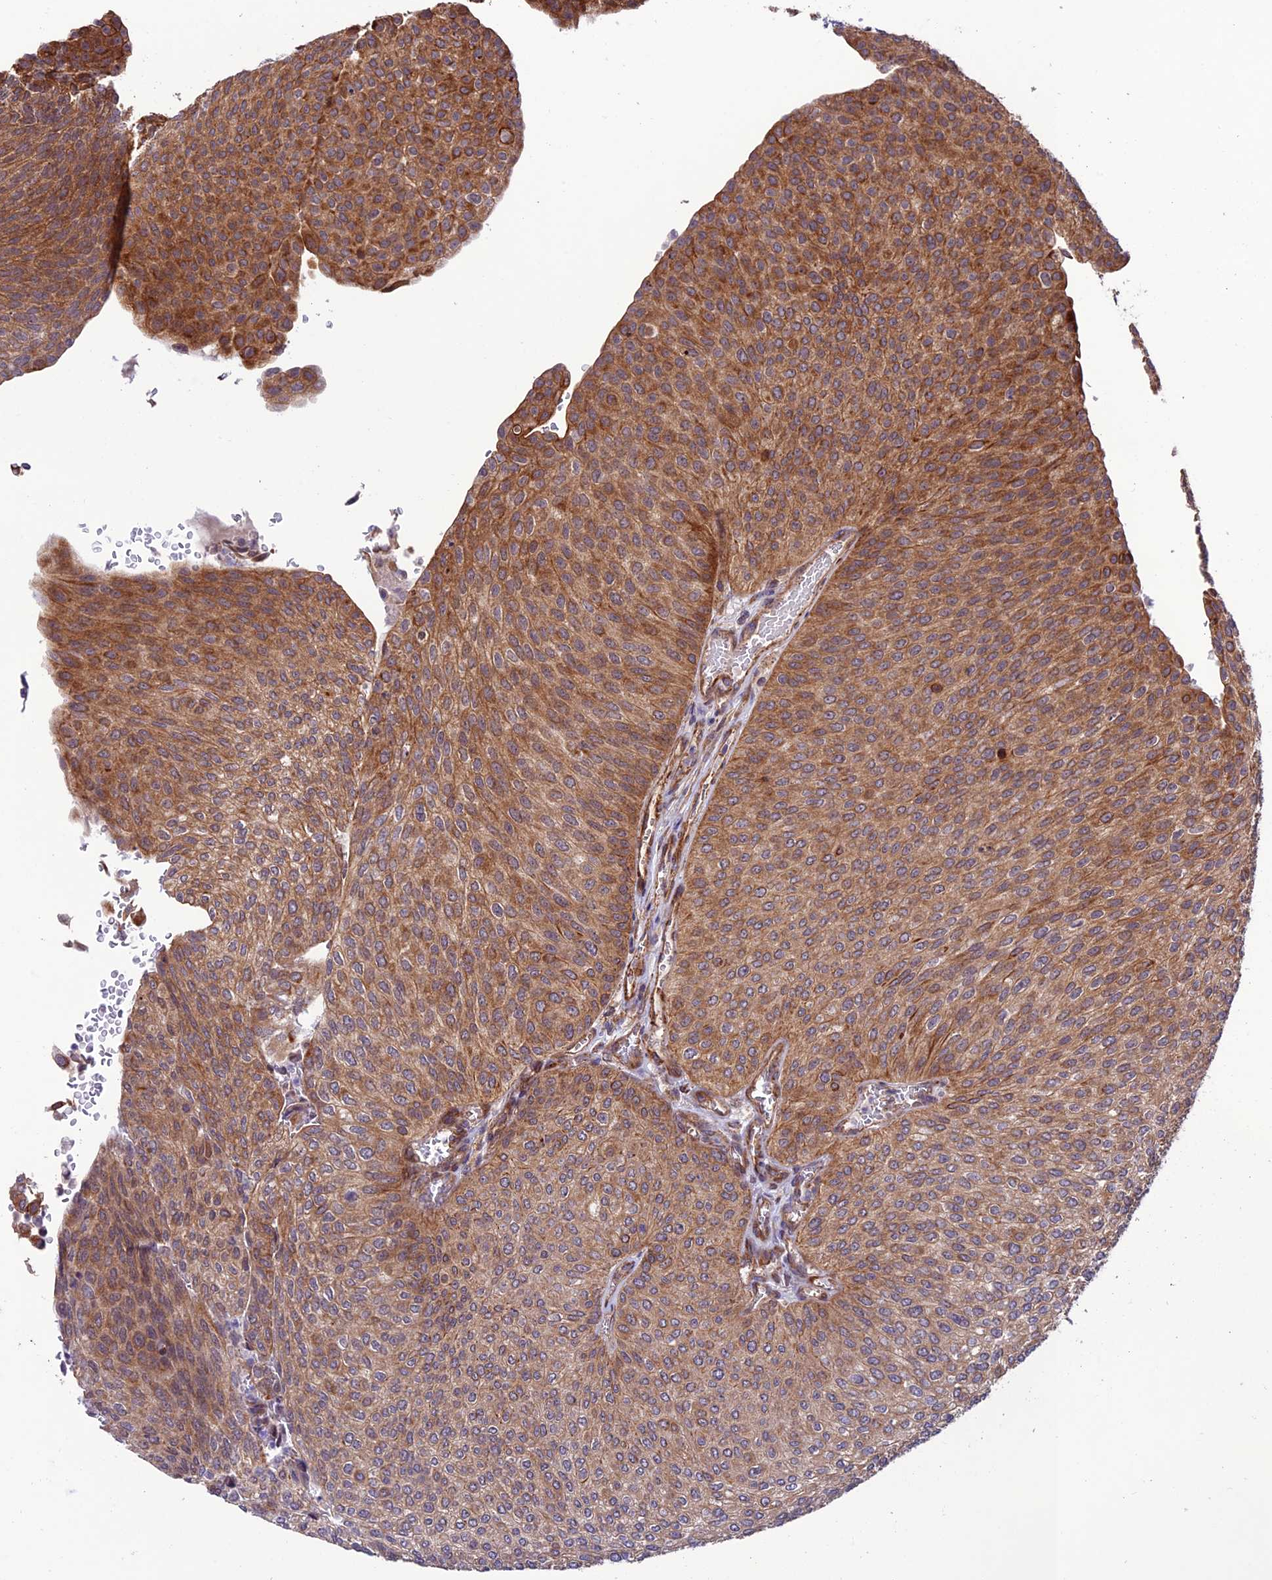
{"staining": {"intensity": "moderate", "quantity": ">75%", "location": "cytoplasmic/membranous"}, "tissue": "urothelial cancer", "cell_type": "Tumor cells", "image_type": "cancer", "snomed": [{"axis": "morphology", "description": "Urothelial carcinoma, High grade"}, {"axis": "topography", "description": "Urinary bladder"}], "caption": "High-magnification brightfield microscopy of urothelial cancer stained with DAB (3,3'-diaminobenzidine) (brown) and counterstained with hematoxylin (blue). tumor cells exhibit moderate cytoplasmic/membranous expression is identified in approximately>75% of cells.", "gene": "TNIP3", "patient": {"sex": "female", "age": 79}}